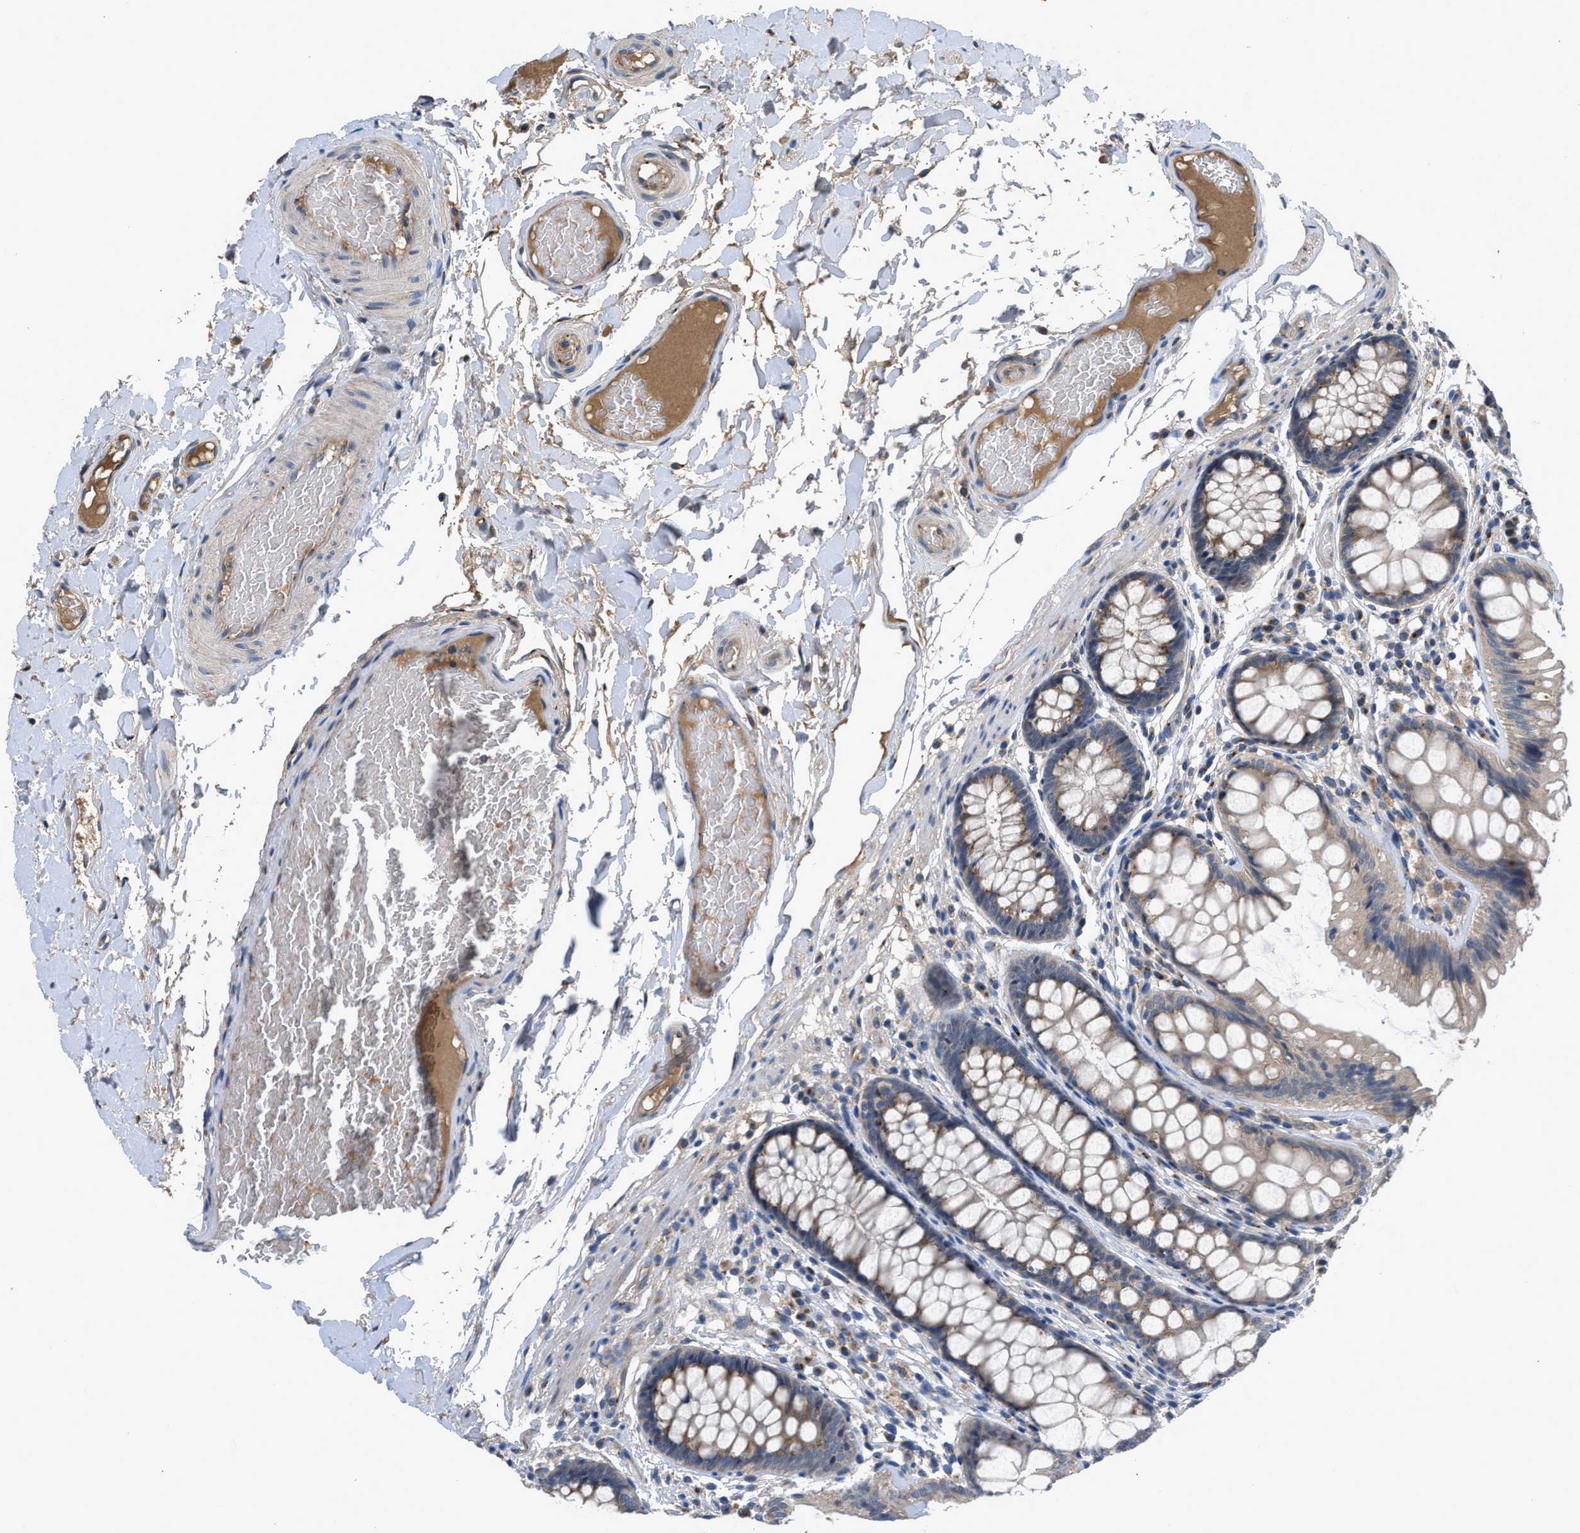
{"staining": {"intensity": "moderate", "quantity": "25%-75%", "location": "cytoplasmic/membranous"}, "tissue": "colon", "cell_type": "Endothelial cells", "image_type": "normal", "snomed": [{"axis": "morphology", "description": "Normal tissue, NOS"}, {"axis": "topography", "description": "Colon"}], "caption": "About 25%-75% of endothelial cells in benign human colon show moderate cytoplasmic/membranous protein positivity as visualized by brown immunohistochemical staining.", "gene": "SIK2", "patient": {"sex": "female", "age": 56}}